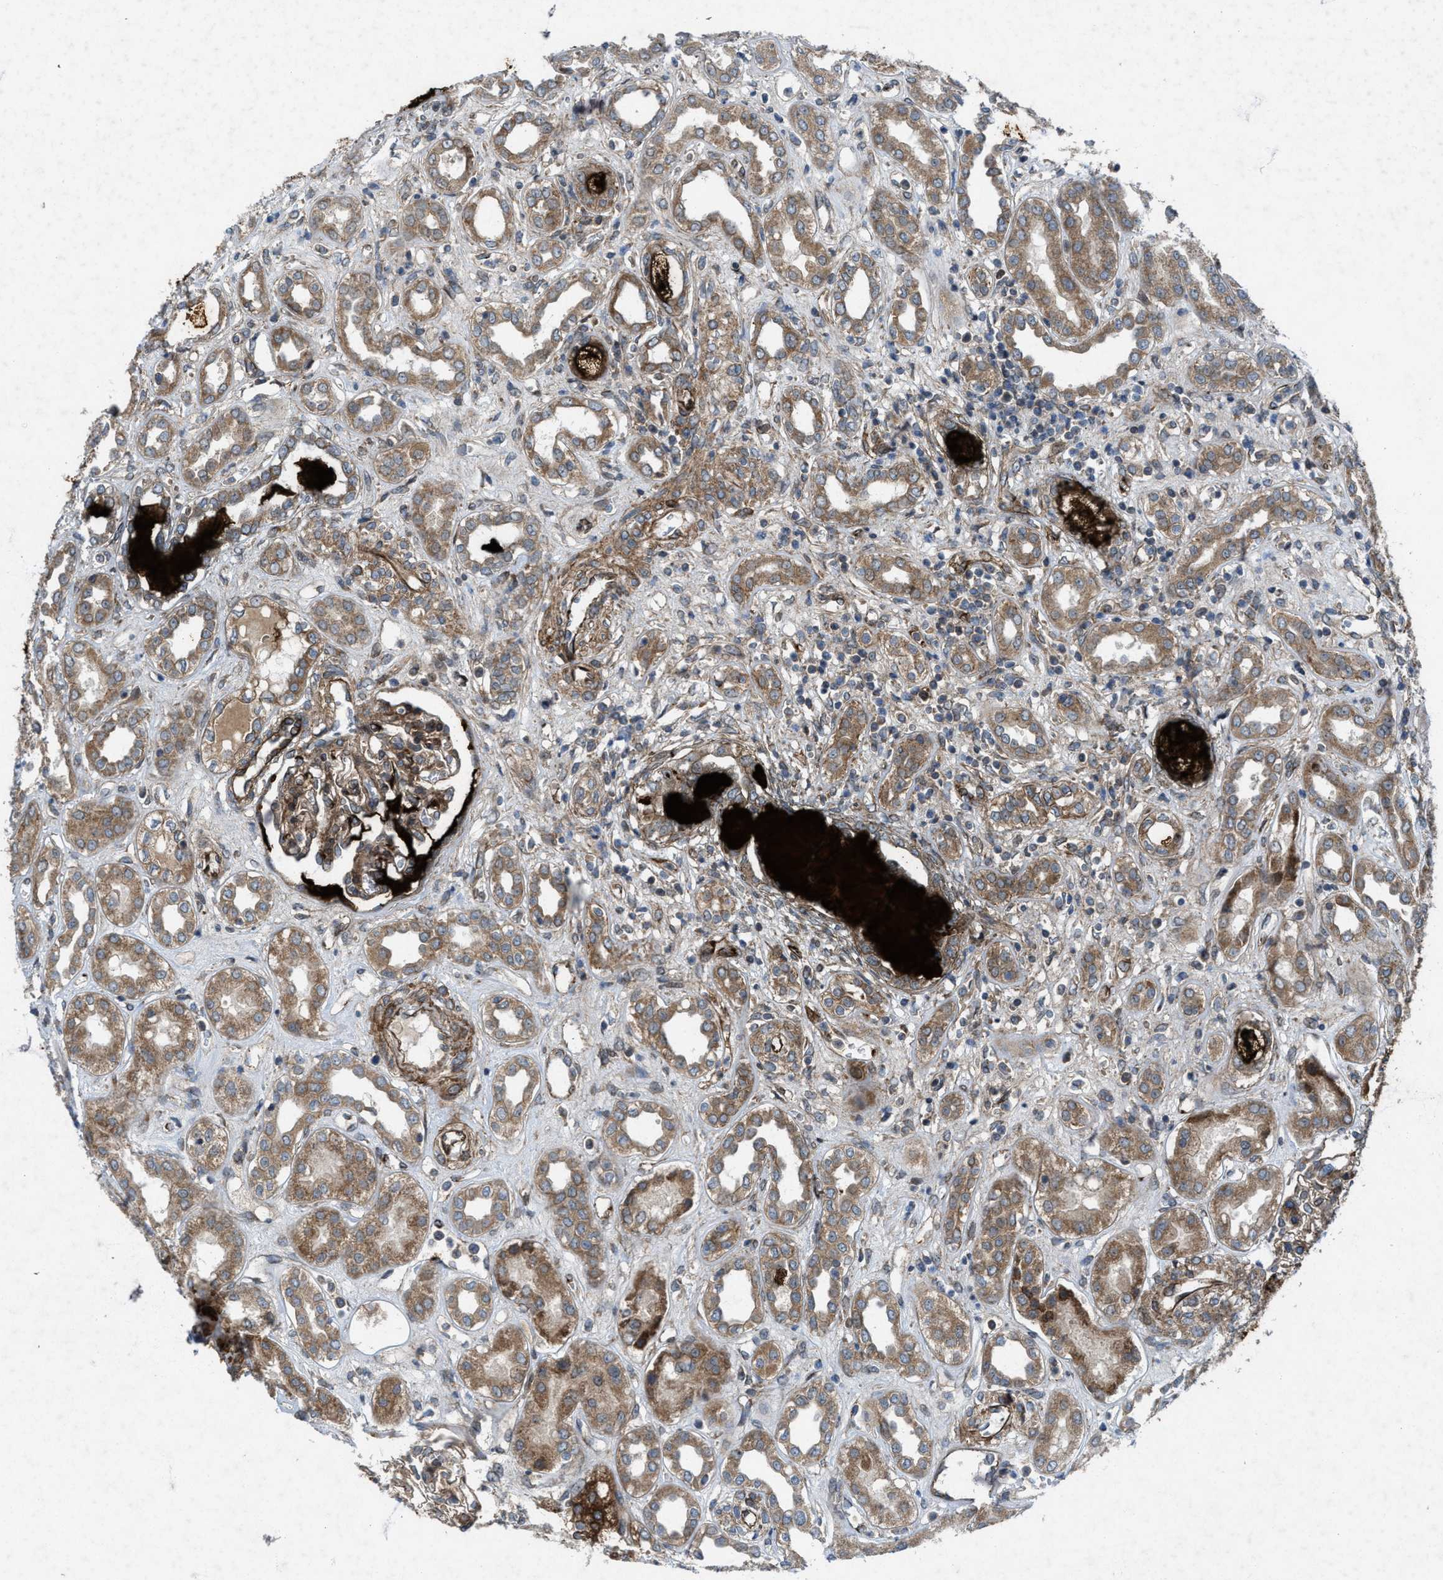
{"staining": {"intensity": "moderate", "quantity": ">75%", "location": "cytoplasmic/membranous"}, "tissue": "kidney", "cell_type": "Cells in glomeruli", "image_type": "normal", "snomed": [{"axis": "morphology", "description": "Normal tissue, NOS"}, {"axis": "topography", "description": "Kidney"}], "caption": "DAB (3,3'-diaminobenzidine) immunohistochemical staining of unremarkable kidney shows moderate cytoplasmic/membranous protein expression in approximately >75% of cells in glomeruli. (DAB (3,3'-diaminobenzidine) IHC with brightfield microscopy, high magnification).", "gene": "URGCP", "patient": {"sex": "male", "age": 59}}